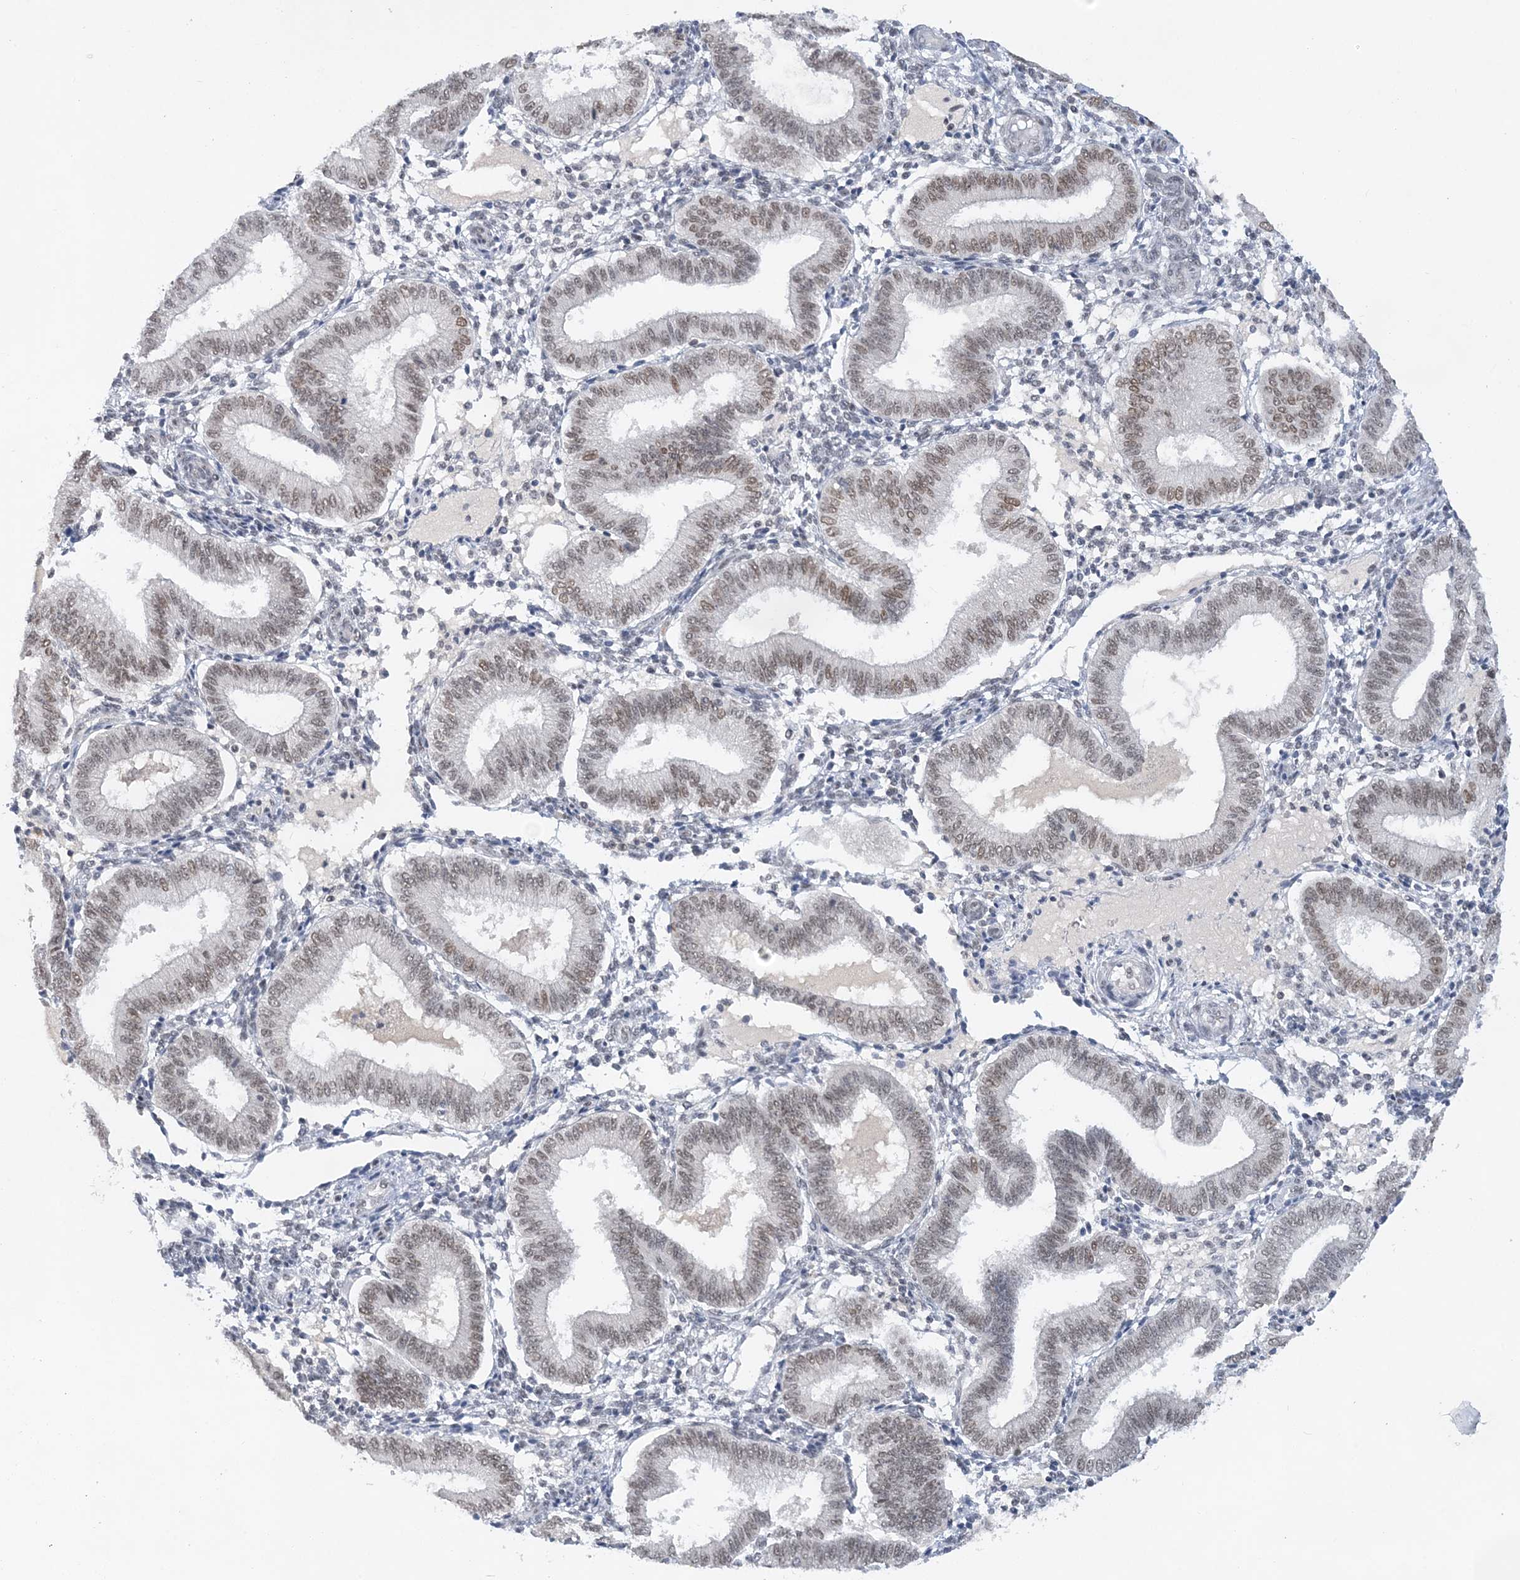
{"staining": {"intensity": "negative", "quantity": "none", "location": "none"}, "tissue": "endometrium", "cell_type": "Cells in endometrial stroma", "image_type": "normal", "snomed": [{"axis": "morphology", "description": "Normal tissue, NOS"}, {"axis": "topography", "description": "Endometrium"}], "caption": "IHC micrograph of unremarkable human endometrium stained for a protein (brown), which demonstrates no expression in cells in endometrial stroma.", "gene": "KMT2D", "patient": {"sex": "female", "age": 39}}